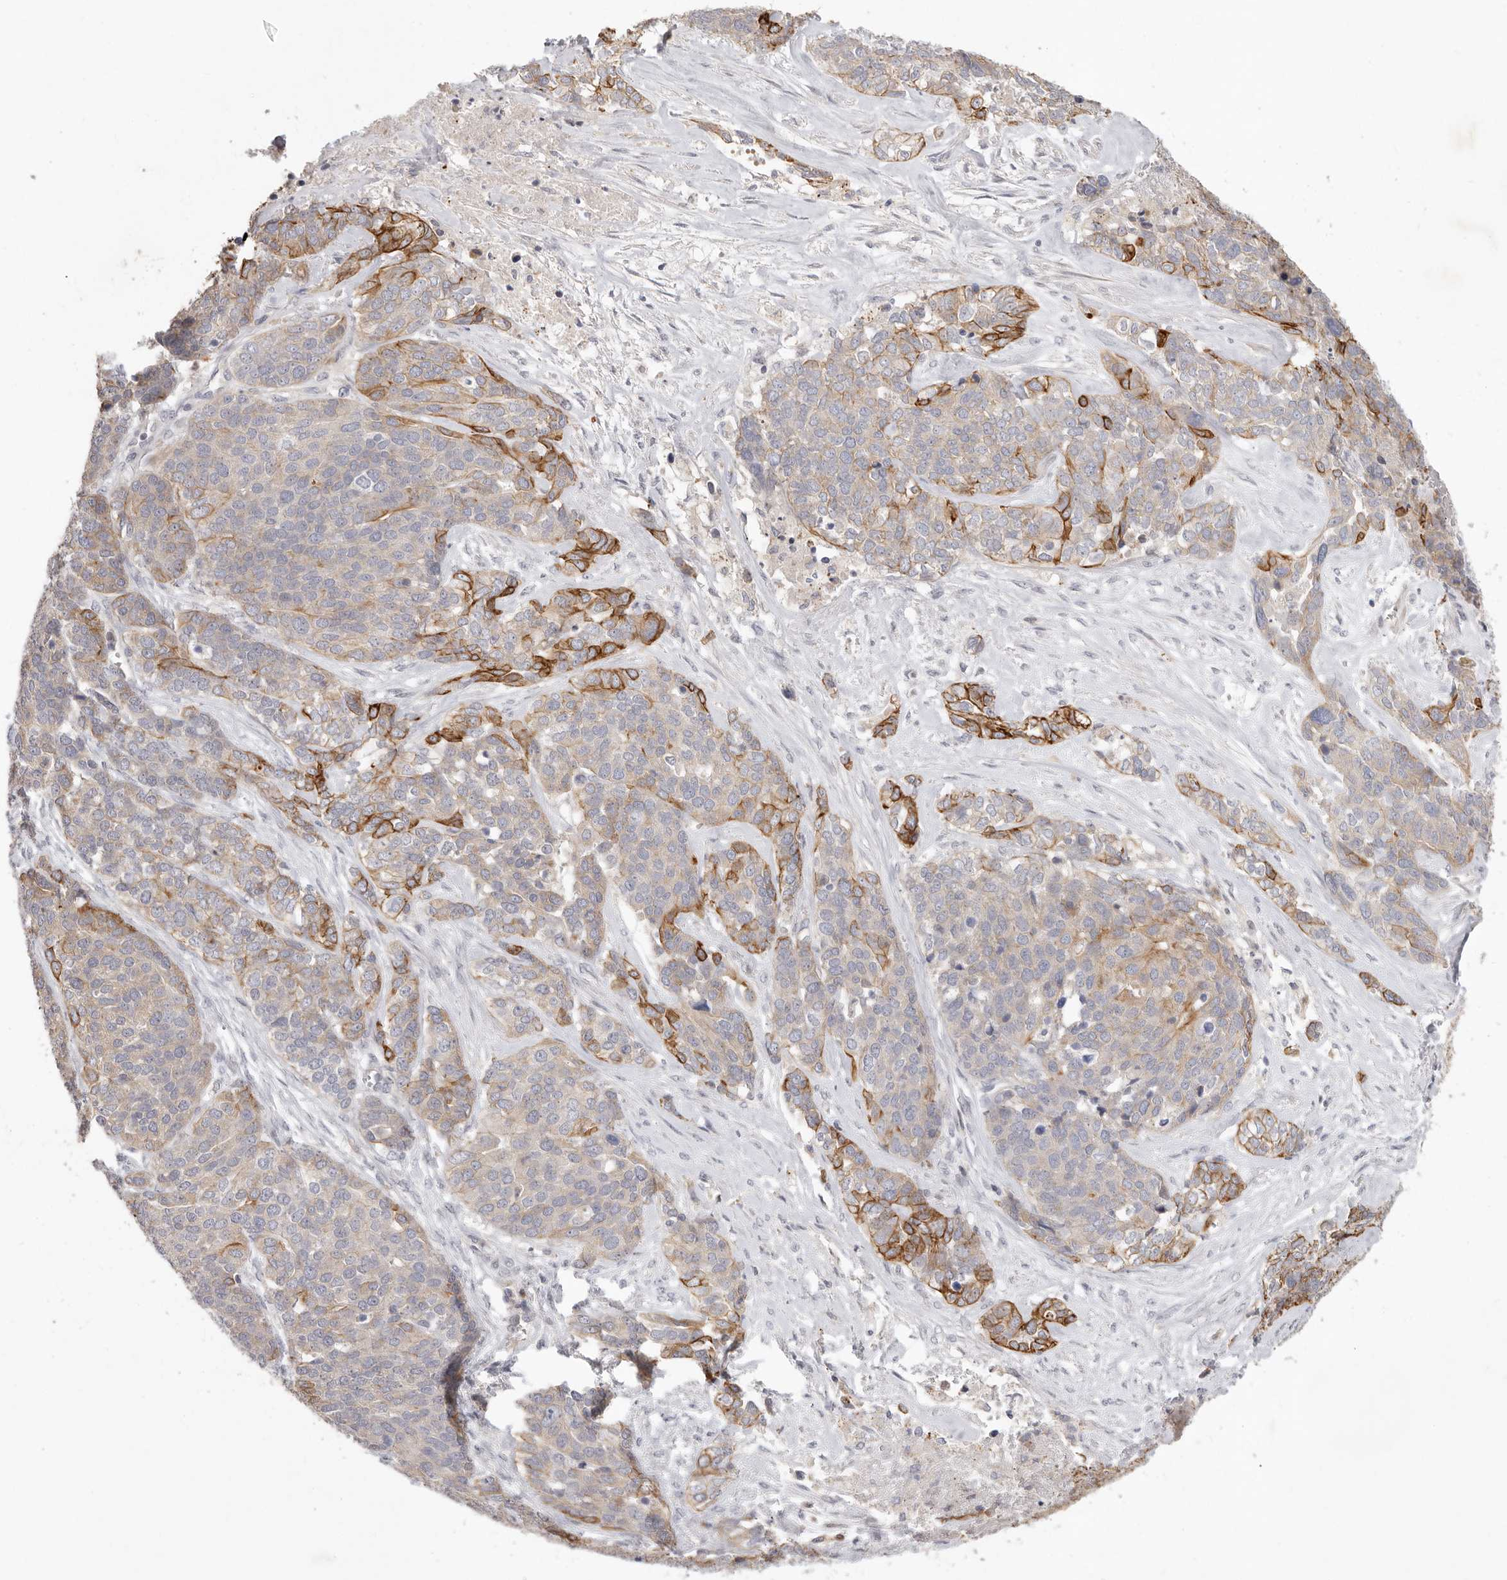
{"staining": {"intensity": "strong", "quantity": "<25%", "location": "cytoplasmic/membranous"}, "tissue": "ovarian cancer", "cell_type": "Tumor cells", "image_type": "cancer", "snomed": [{"axis": "morphology", "description": "Cystadenocarcinoma, serous, NOS"}, {"axis": "topography", "description": "Ovary"}], "caption": "Serous cystadenocarcinoma (ovarian) stained for a protein shows strong cytoplasmic/membranous positivity in tumor cells.", "gene": "USH1C", "patient": {"sex": "female", "age": 44}}